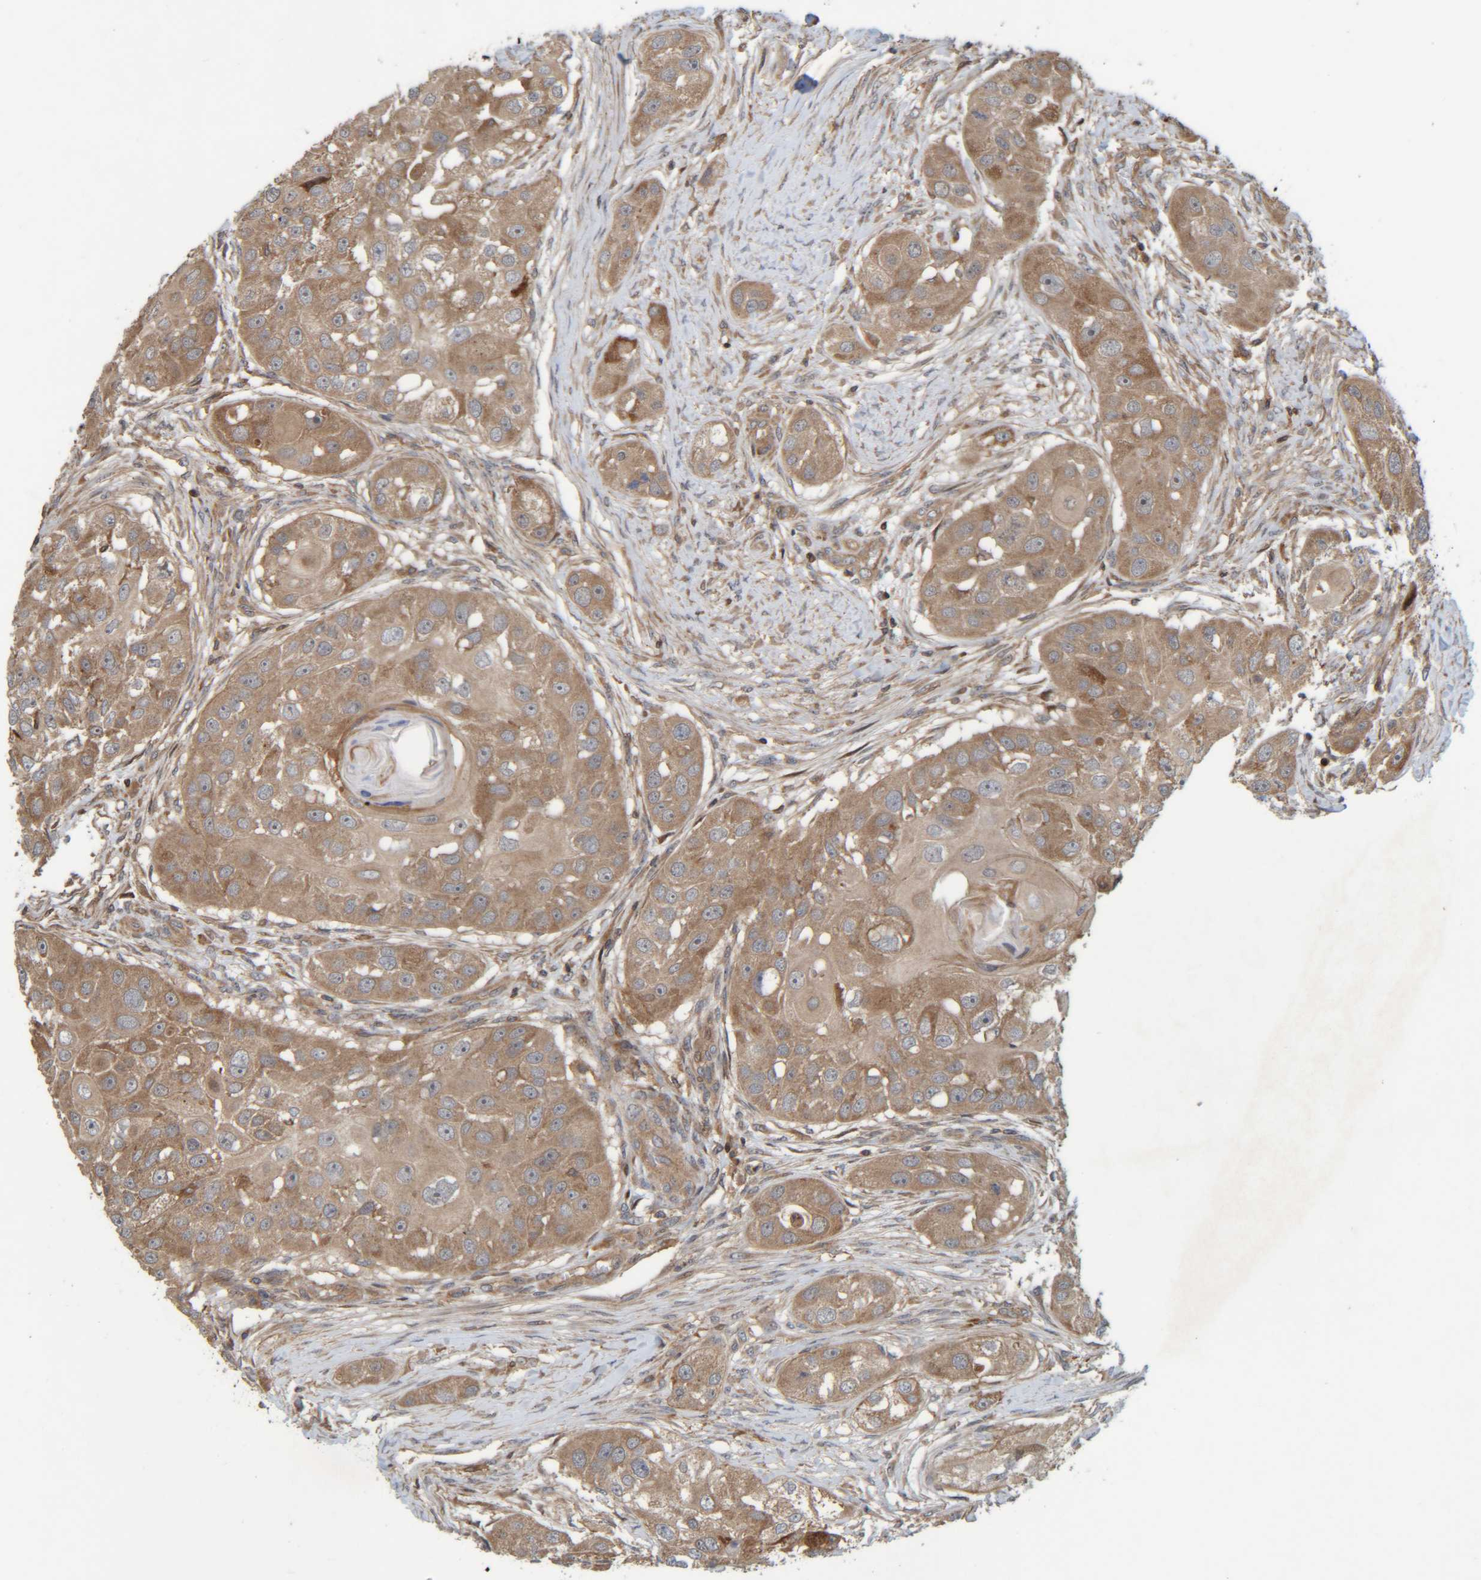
{"staining": {"intensity": "moderate", "quantity": ">75%", "location": "cytoplasmic/membranous"}, "tissue": "head and neck cancer", "cell_type": "Tumor cells", "image_type": "cancer", "snomed": [{"axis": "morphology", "description": "Normal tissue, NOS"}, {"axis": "morphology", "description": "Squamous cell carcinoma, NOS"}, {"axis": "topography", "description": "Skeletal muscle"}, {"axis": "topography", "description": "Head-Neck"}], "caption": "Squamous cell carcinoma (head and neck) was stained to show a protein in brown. There is medium levels of moderate cytoplasmic/membranous positivity in approximately >75% of tumor cells. (Brightfield microscopy of DAB IHC at high magnification).", "gene": "CCDC57", "patient": {"sex": "male", "age": 51}}